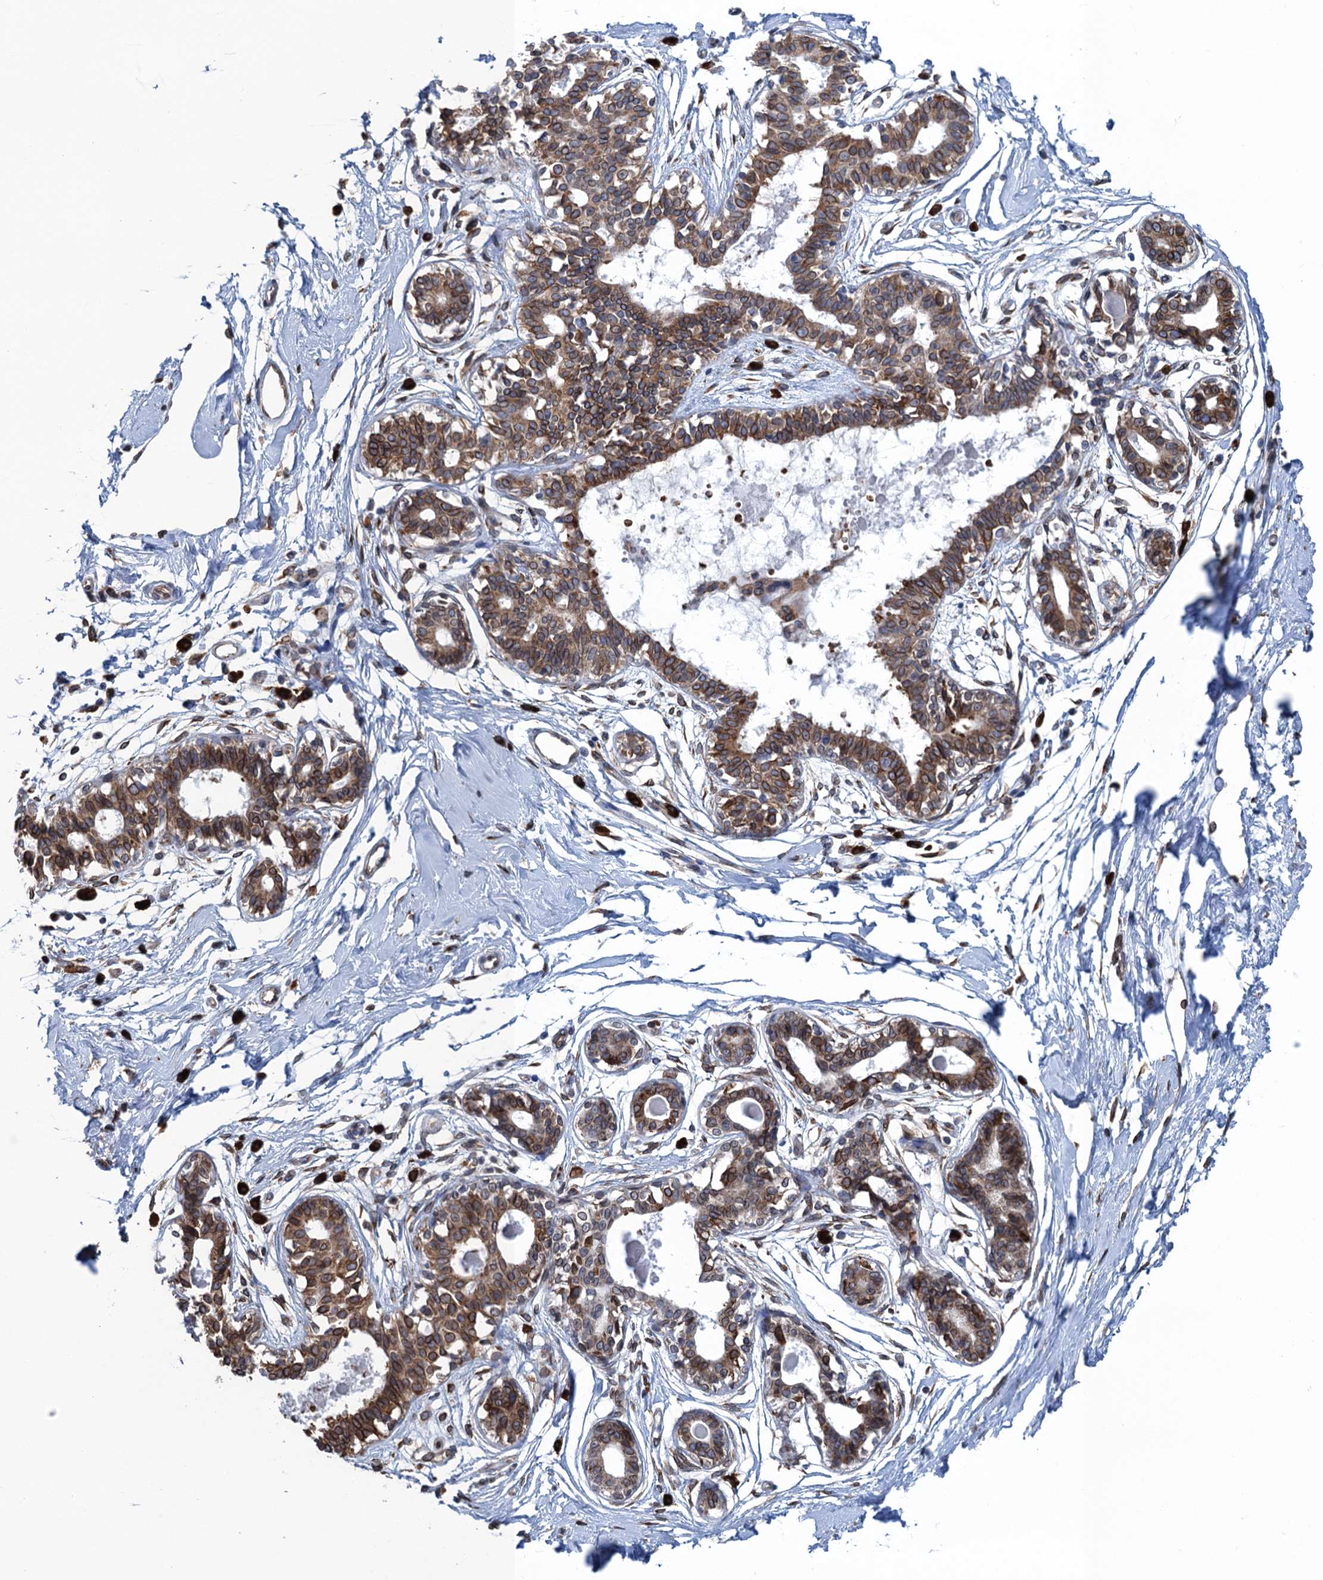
{"staining": {"intensity": "strong", "quantity": ">75%", "location": "cytoplasmic/membranous"}, "tissue": "breast", "cell_type": "Adipocytes", "image_type": "normal", "snomed": [{"axis": "morphology", "description": "Normal tissue, NOS"}, {"axis": "topography", "description": "Breast"}], "caption": "The photomicrograph demonstrates immunohistochemical staining of normal breast. There is strong cytoplasmic/membranous staining is seen in about >75% of adipocytes.", "gene": "TMEM205", "patient": {"sex": "female", "age": 45}}